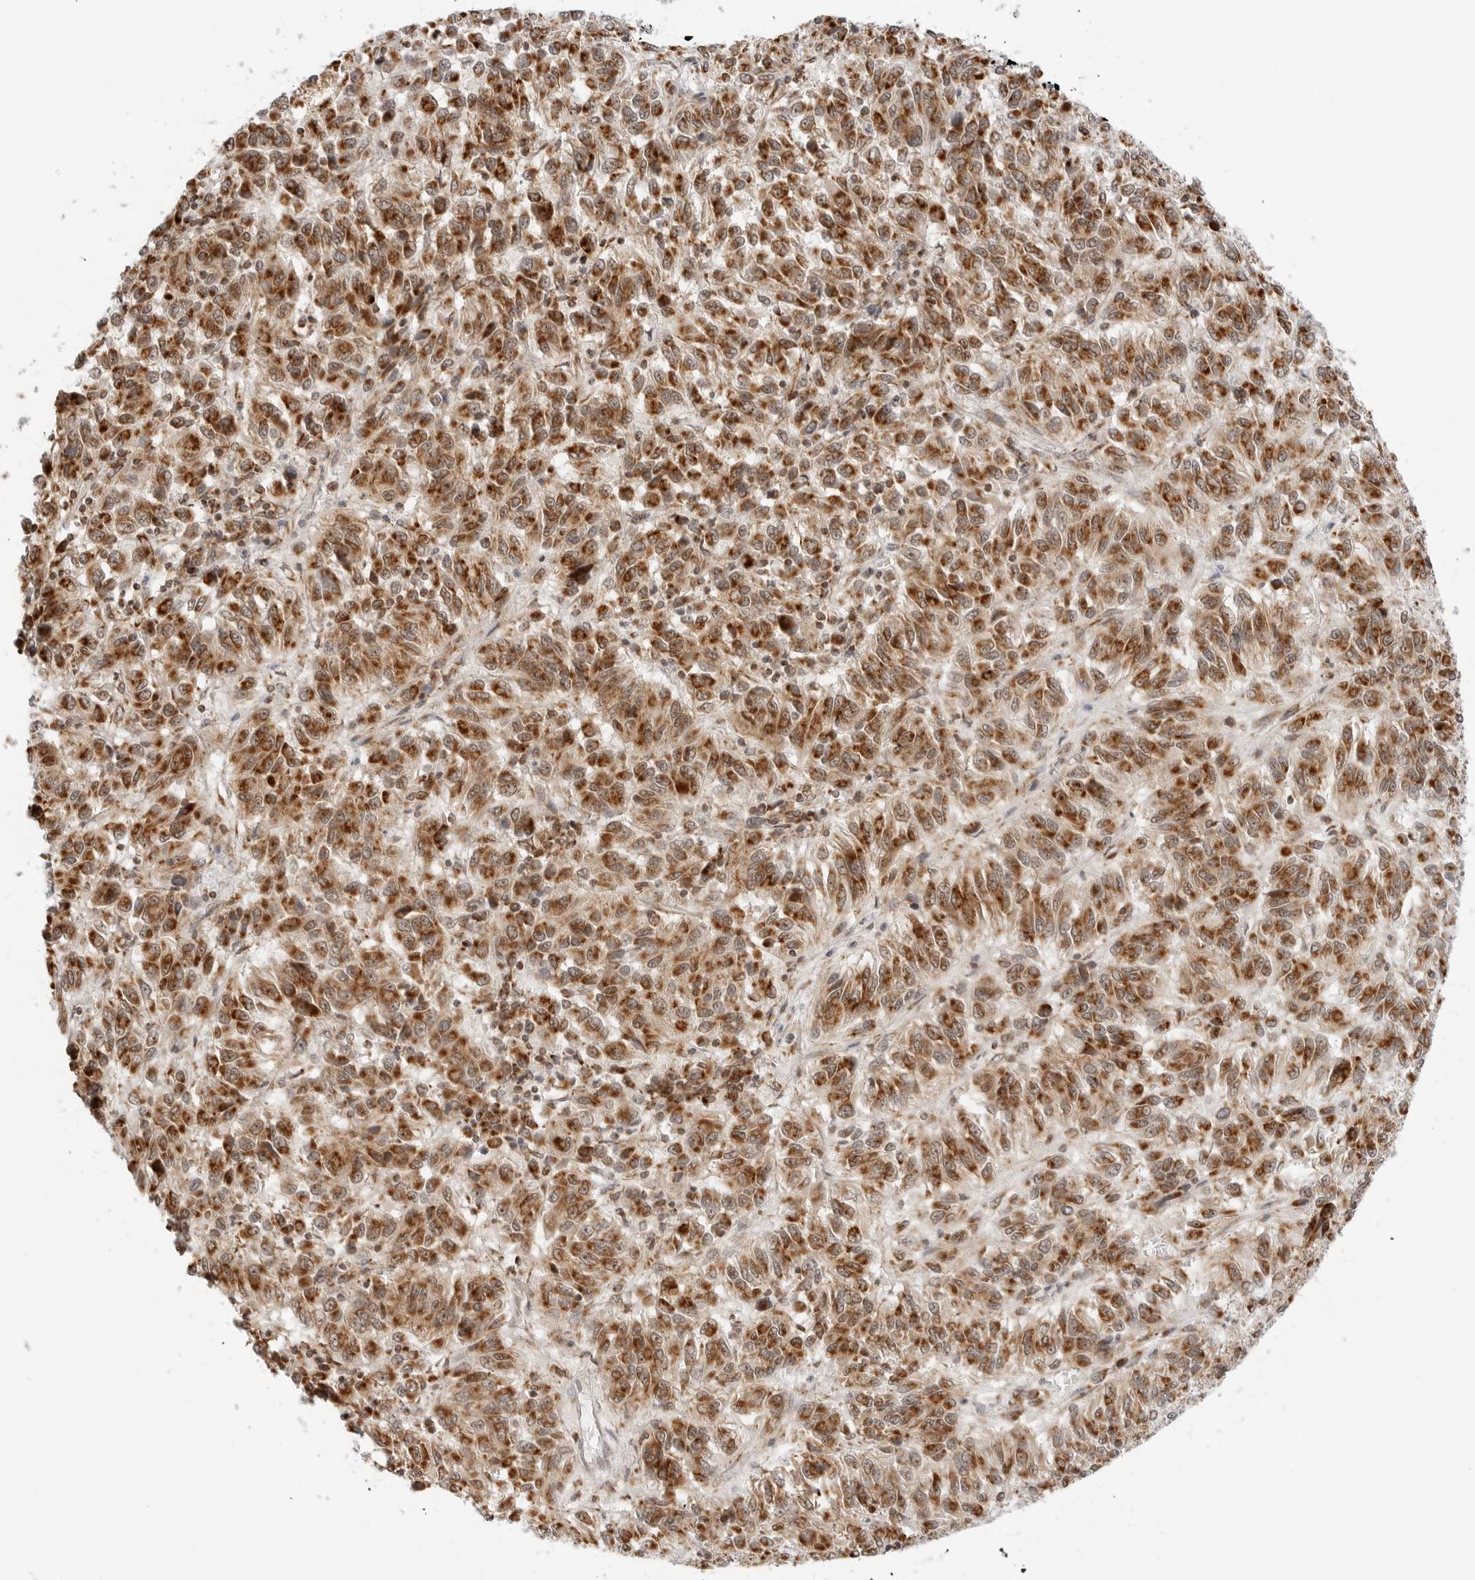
{"staining": {"intensity": "moderate", "quantity": ">75%", "location": "cytoplasmic/membranous"}, "tissue": "melanoma", "cell_type": "Tumor cells", "image_type": "cancer", "snomed": [{"axis": "morphology", "description": "Malignant melanoma, Metastatic site"}, {"axis": "topography", "description": "Lung"}], "caption": "Protein analysis of melanoma tissue displays moderate cytoplasmic/membranous positivity in approximately >75% of tumor cells.", "gene": "POLR3GL", "patient": {"sex": "male", "age": 64}}